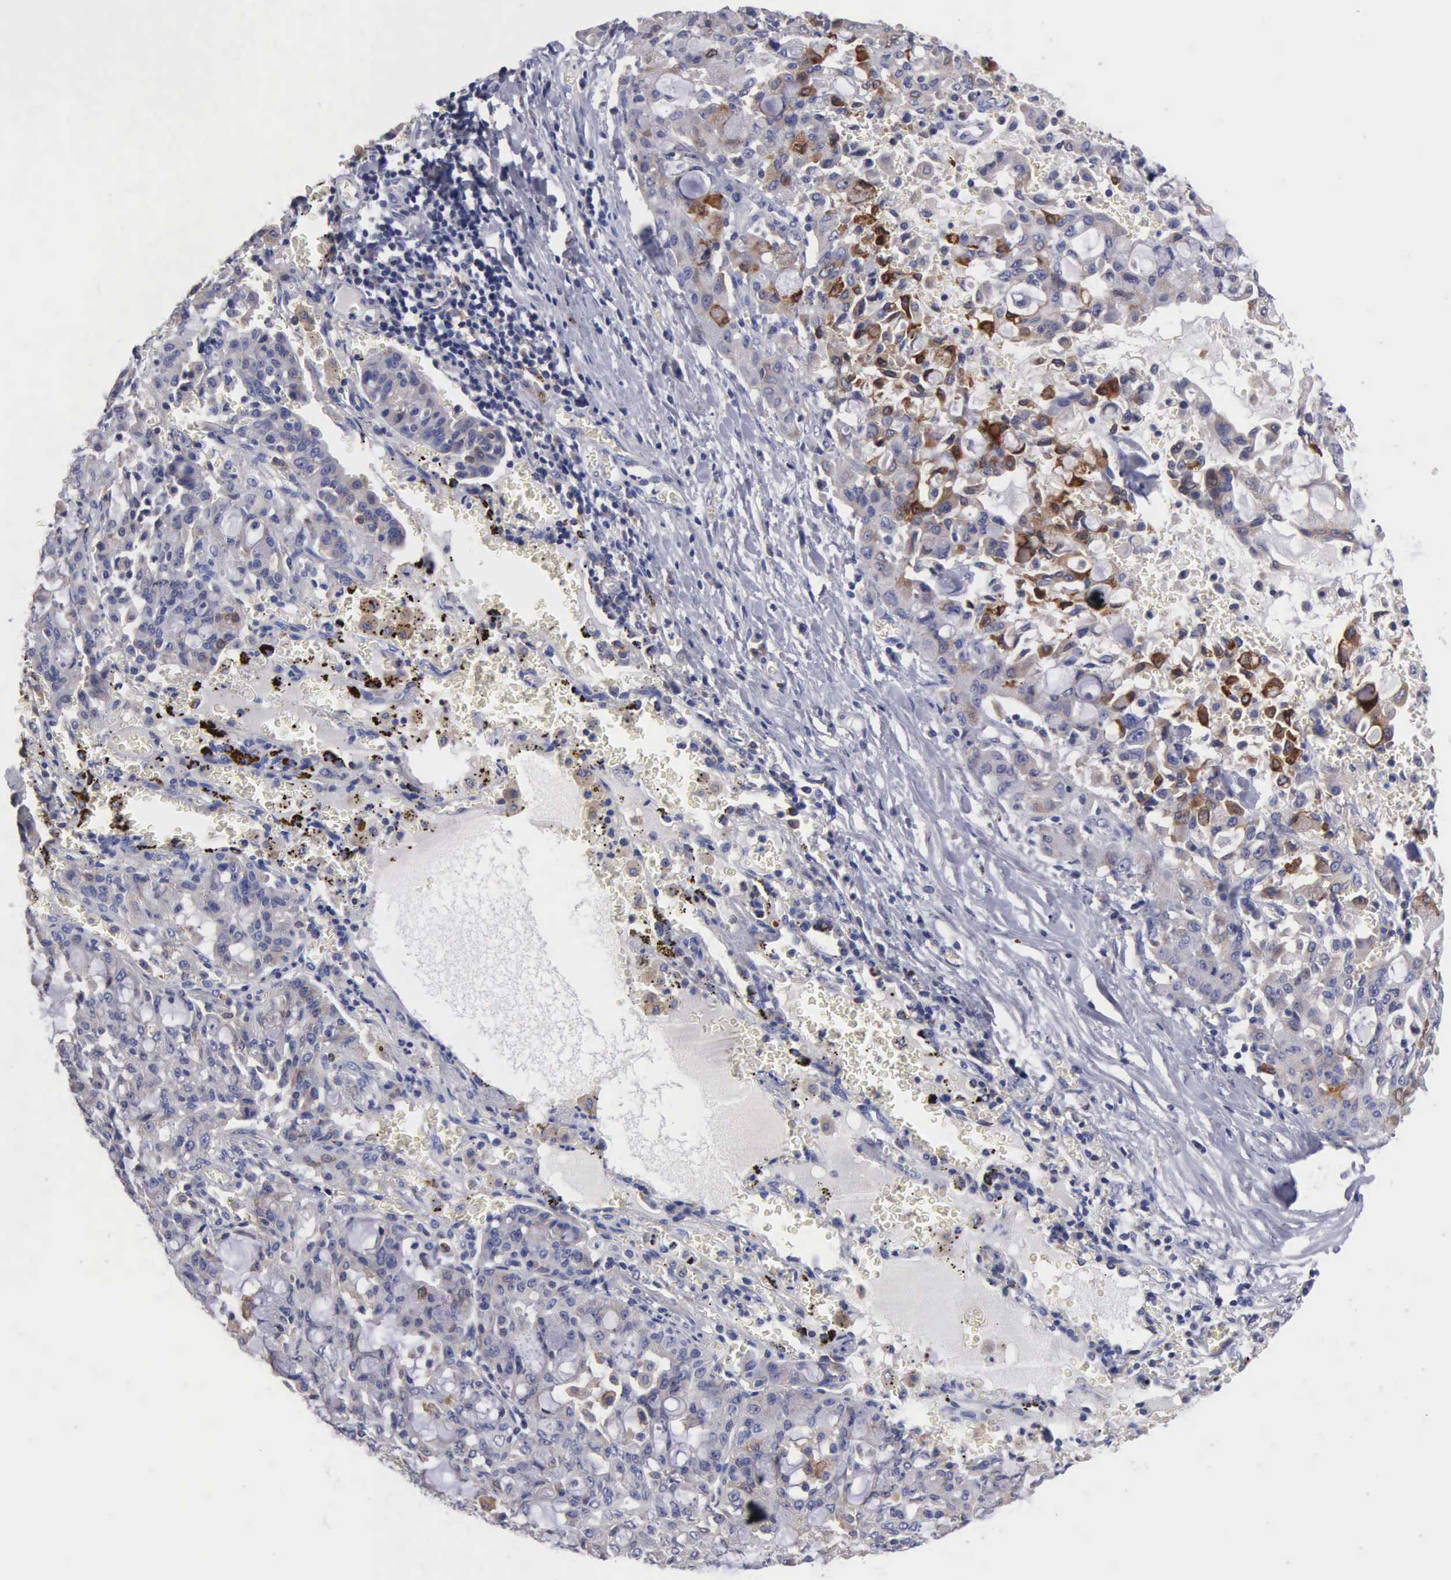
{"staining": {"intensity": "moderate", "quantity": "<25%", "location": "cytoplasmic/membranous"}, "tissue": "lung cancer", "cell_type": "Tumor cells", "image_type": "cancer", "snomed": [{"axis": "morphology", "description": "Adenocarcinoma, NOS"}, {"axis": "topography", "description": "Lung"}], "caption": "Immunohistochemistry image of neoplastic tissue: human lung adenocarcinoma stained using immunohistochemistry demonstrates low levels of moderate protein expression localized specifically in the cytoplasmic/membranous of tumor cells, appearing as a cytoplasmic/membranous brown color.", "gene": "PTGS2", "patient": {"sex": "female", "age": 44}}